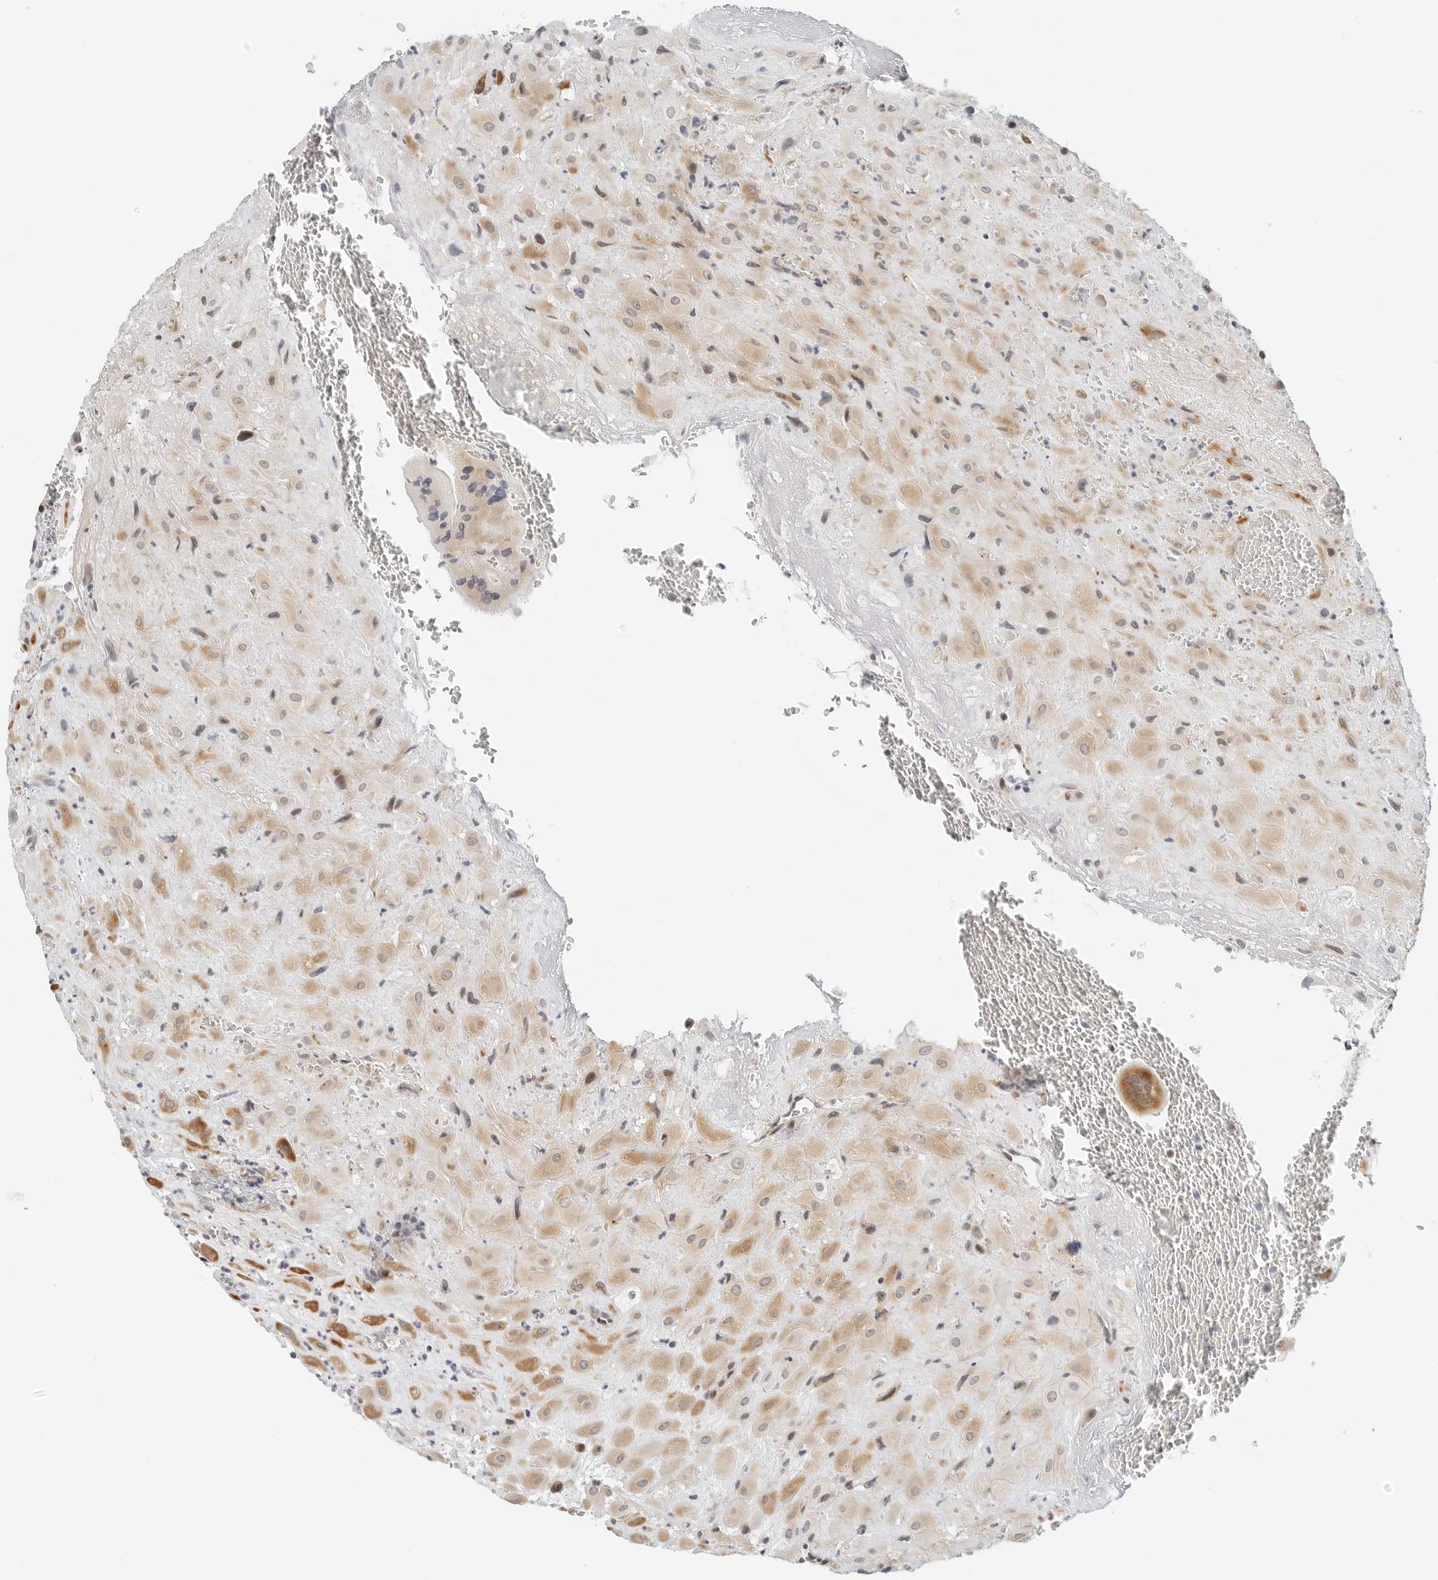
{"staining": {"intensity": "moderate", "quantity": ">75%", "location": "cytoplasmic/membranous"}, "tissue": "placenta", "cell_type": "Decidual cells", "image_type": "normal", "snomed": [{"axis": "morphology", "description": "Normal tissue, NOS"}, {"axis": "topography", "description": "Placenta"}], "caption": "This histopathology image reveals benign placenta stained with immunohistochemistry to label a protein in brown. The cytoplasmic/membranous of decidual cells show moderate positivity for the protein. Nuclei are counter-stained blue.", "gene": "PARP10", "patient": {"sex": "female", "age": 35}}